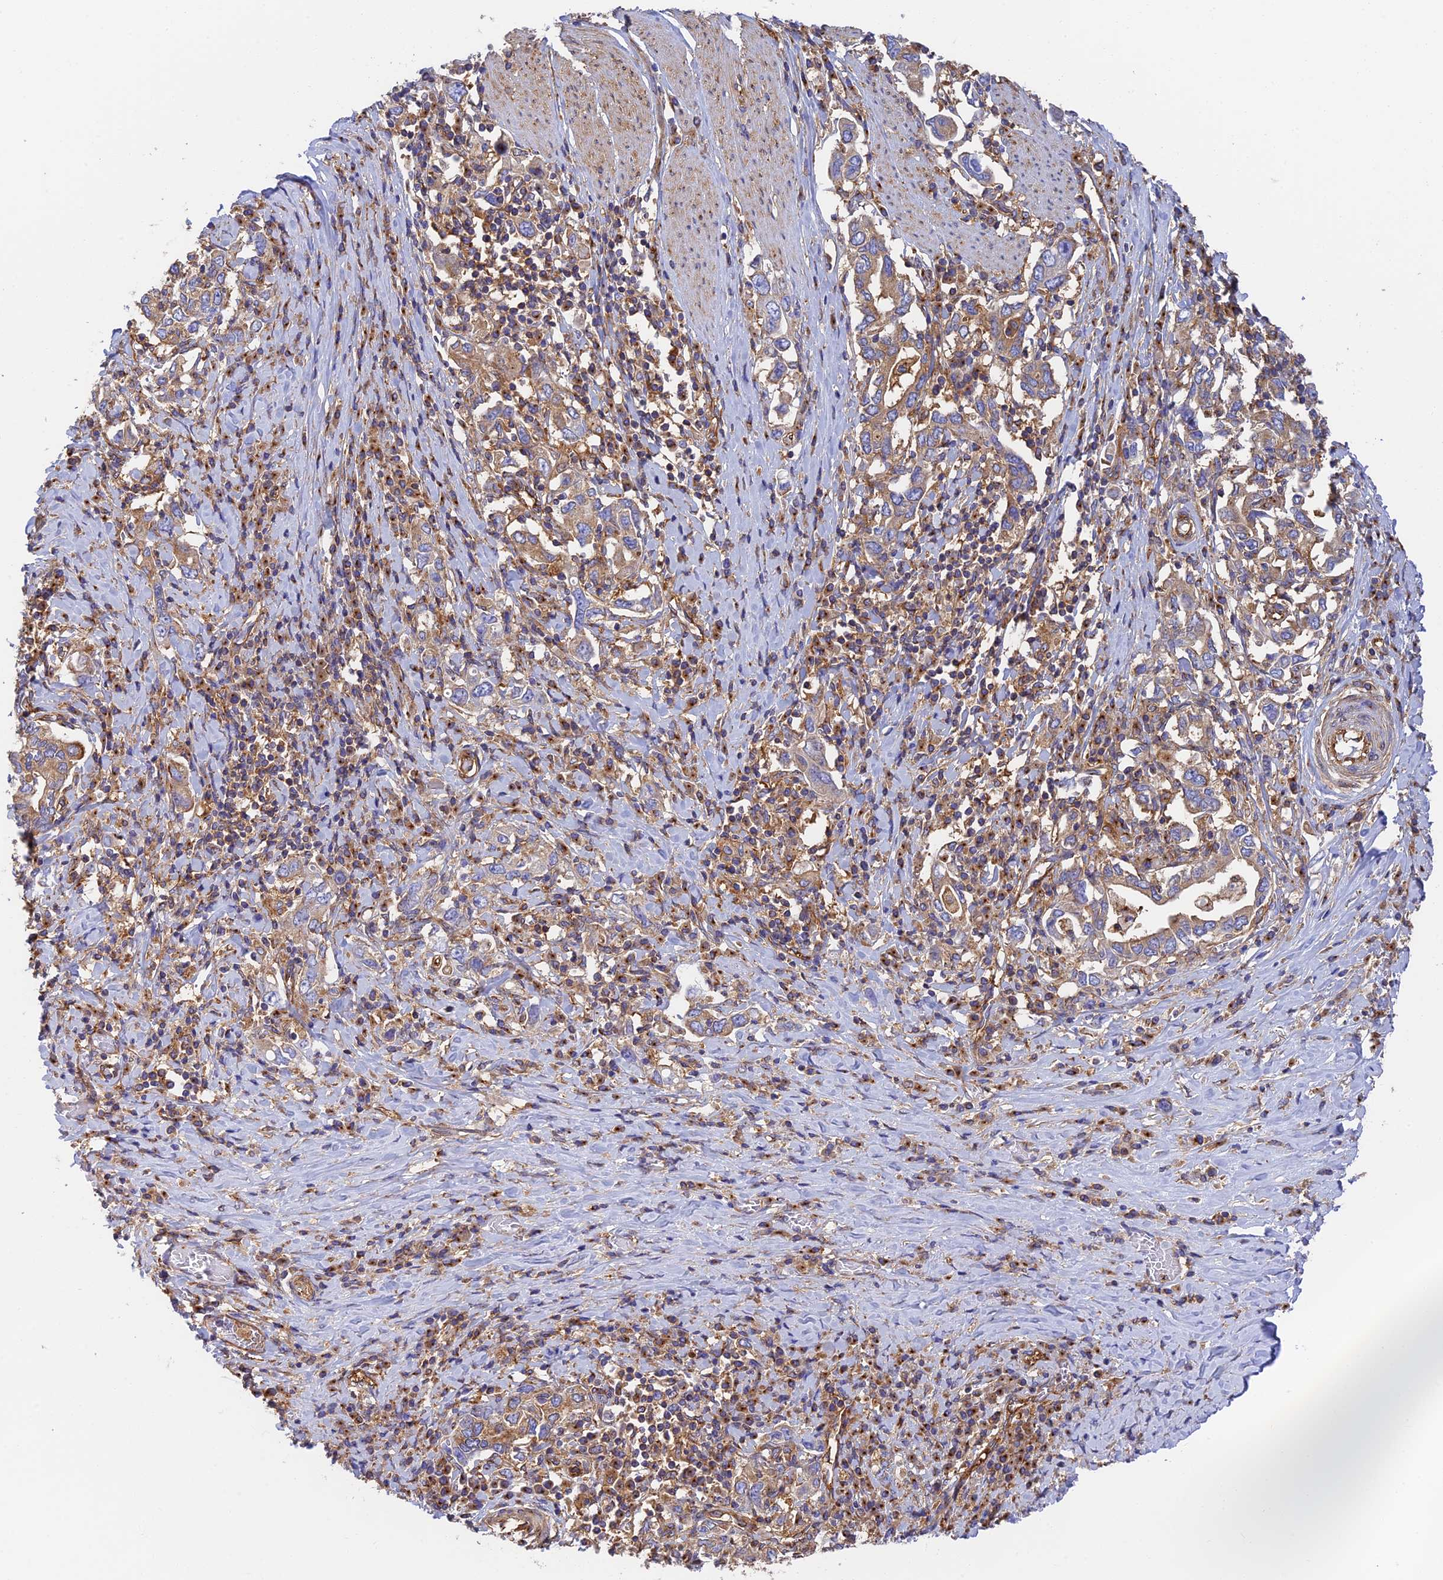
{"staining": {"intensity": "moderate", "quantity": ">75%", "location": "cytoplasmic/membranous"}, "tissue": "stomach cancer", "cell_type": "Tumor cells", "image_type": "cancer", "snomed": [{"axis": "morphology", "description": "Adenocarcinoma, NOS"}, {"axis": "topography", "description": "Stomach, upper"}, {"axis": "topography", "description": "Stomach"}], "caption": "Immunohistochemical staining of stomach adenocarcinoma reveals medium levels of moderate cytoplasmic/membranous positivity in about >75% of tumor cells.", "gene": "DCTN2", "patient": {"sex": "male", "age": 62}}